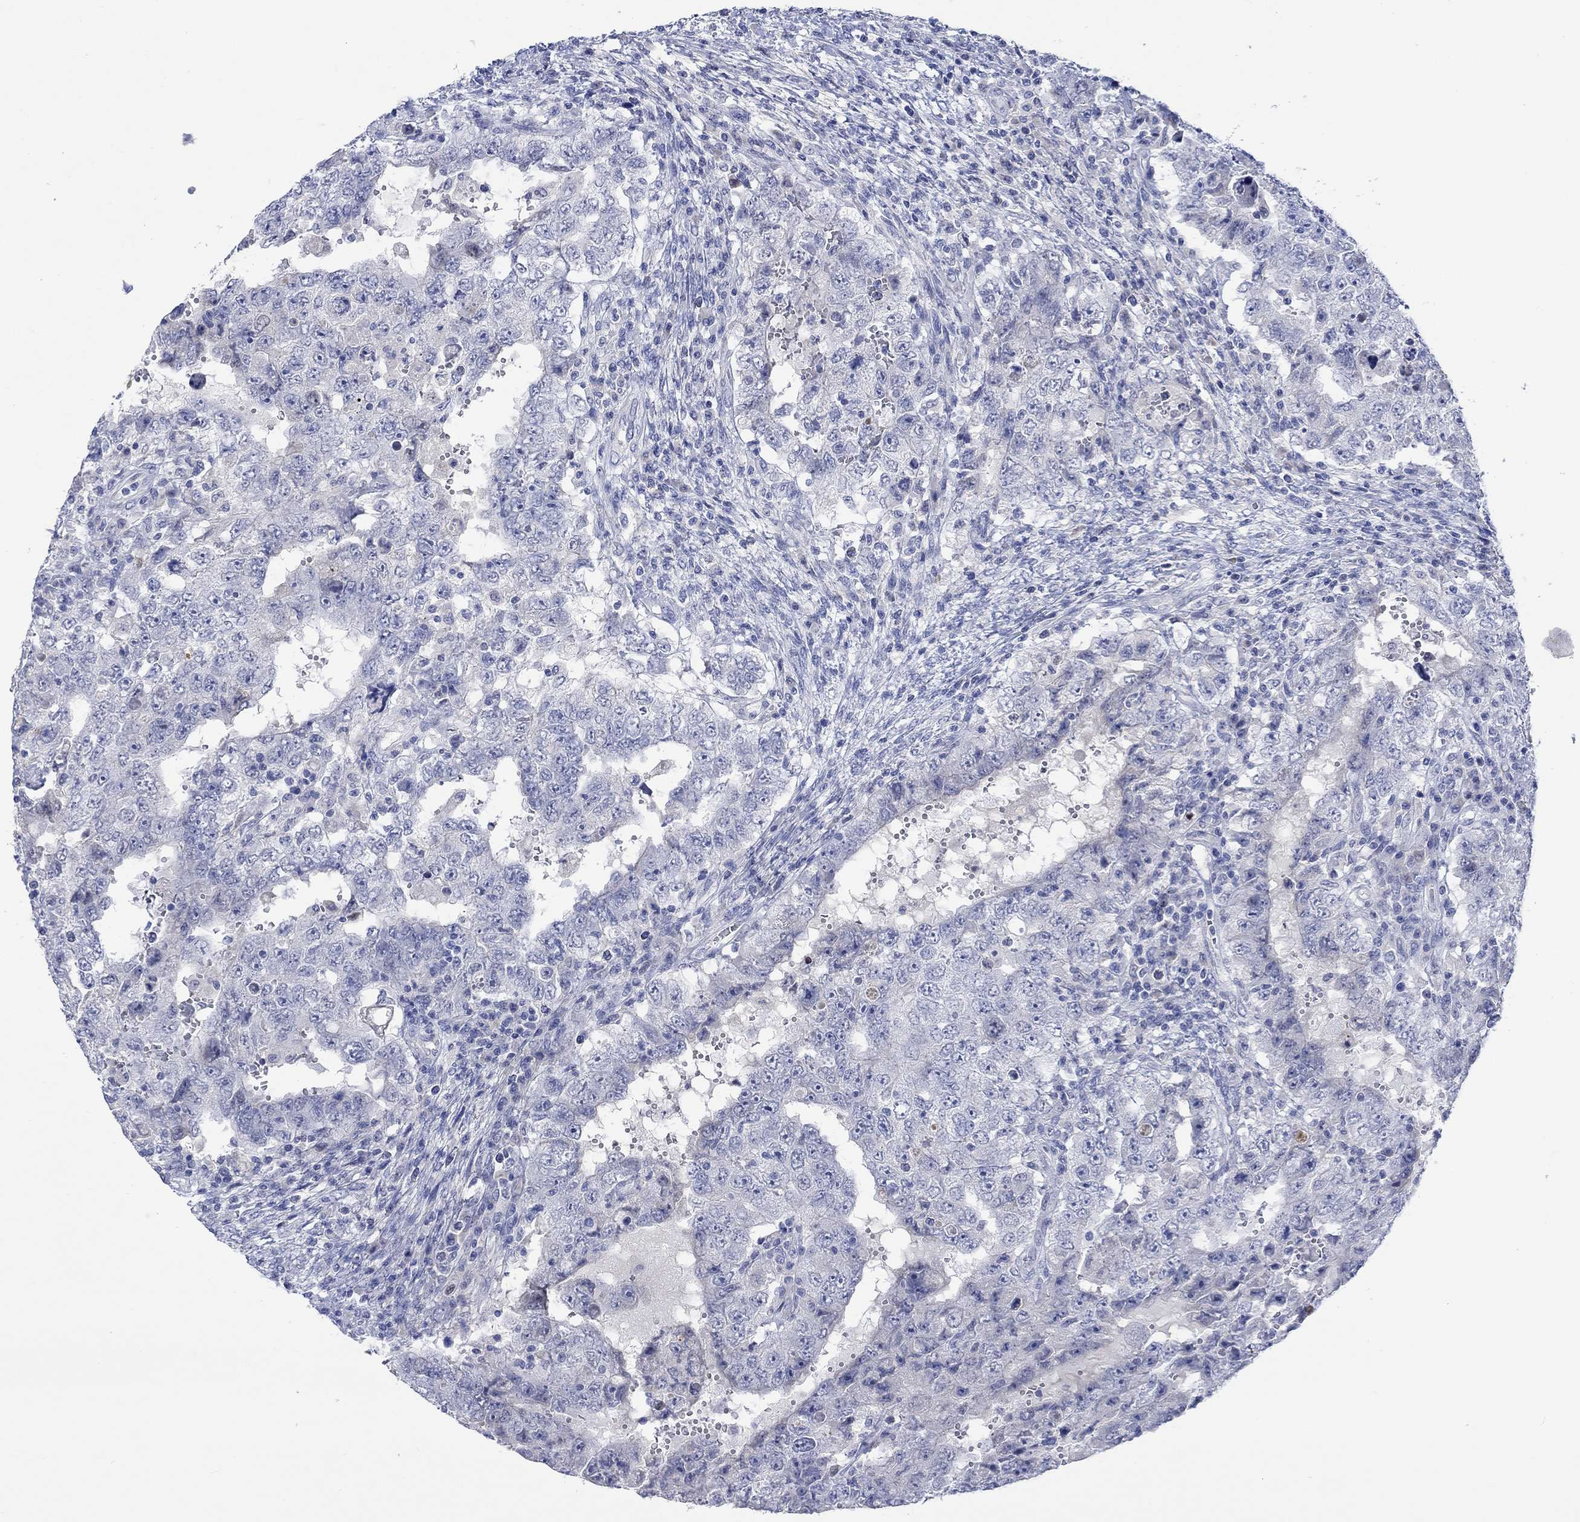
{"staining": {"intensity": "negative", "quantity": "none", "location": "none"}, "tissue": "testis cancer", "cell_type": "Tumor cells", "image_type": "cancer", "snomed": [{"axis": "morphology", "description": "Carcinoma, Embryonal, NOS"}, {"axis": "topography", "description": "Testis"}], "caption": "Photomicrograph shows no significant protein expression in tumor cells of testis embryonal carcinoma.", "gene": "DLK1", "patient": {"sex": "male", "age": 26}}